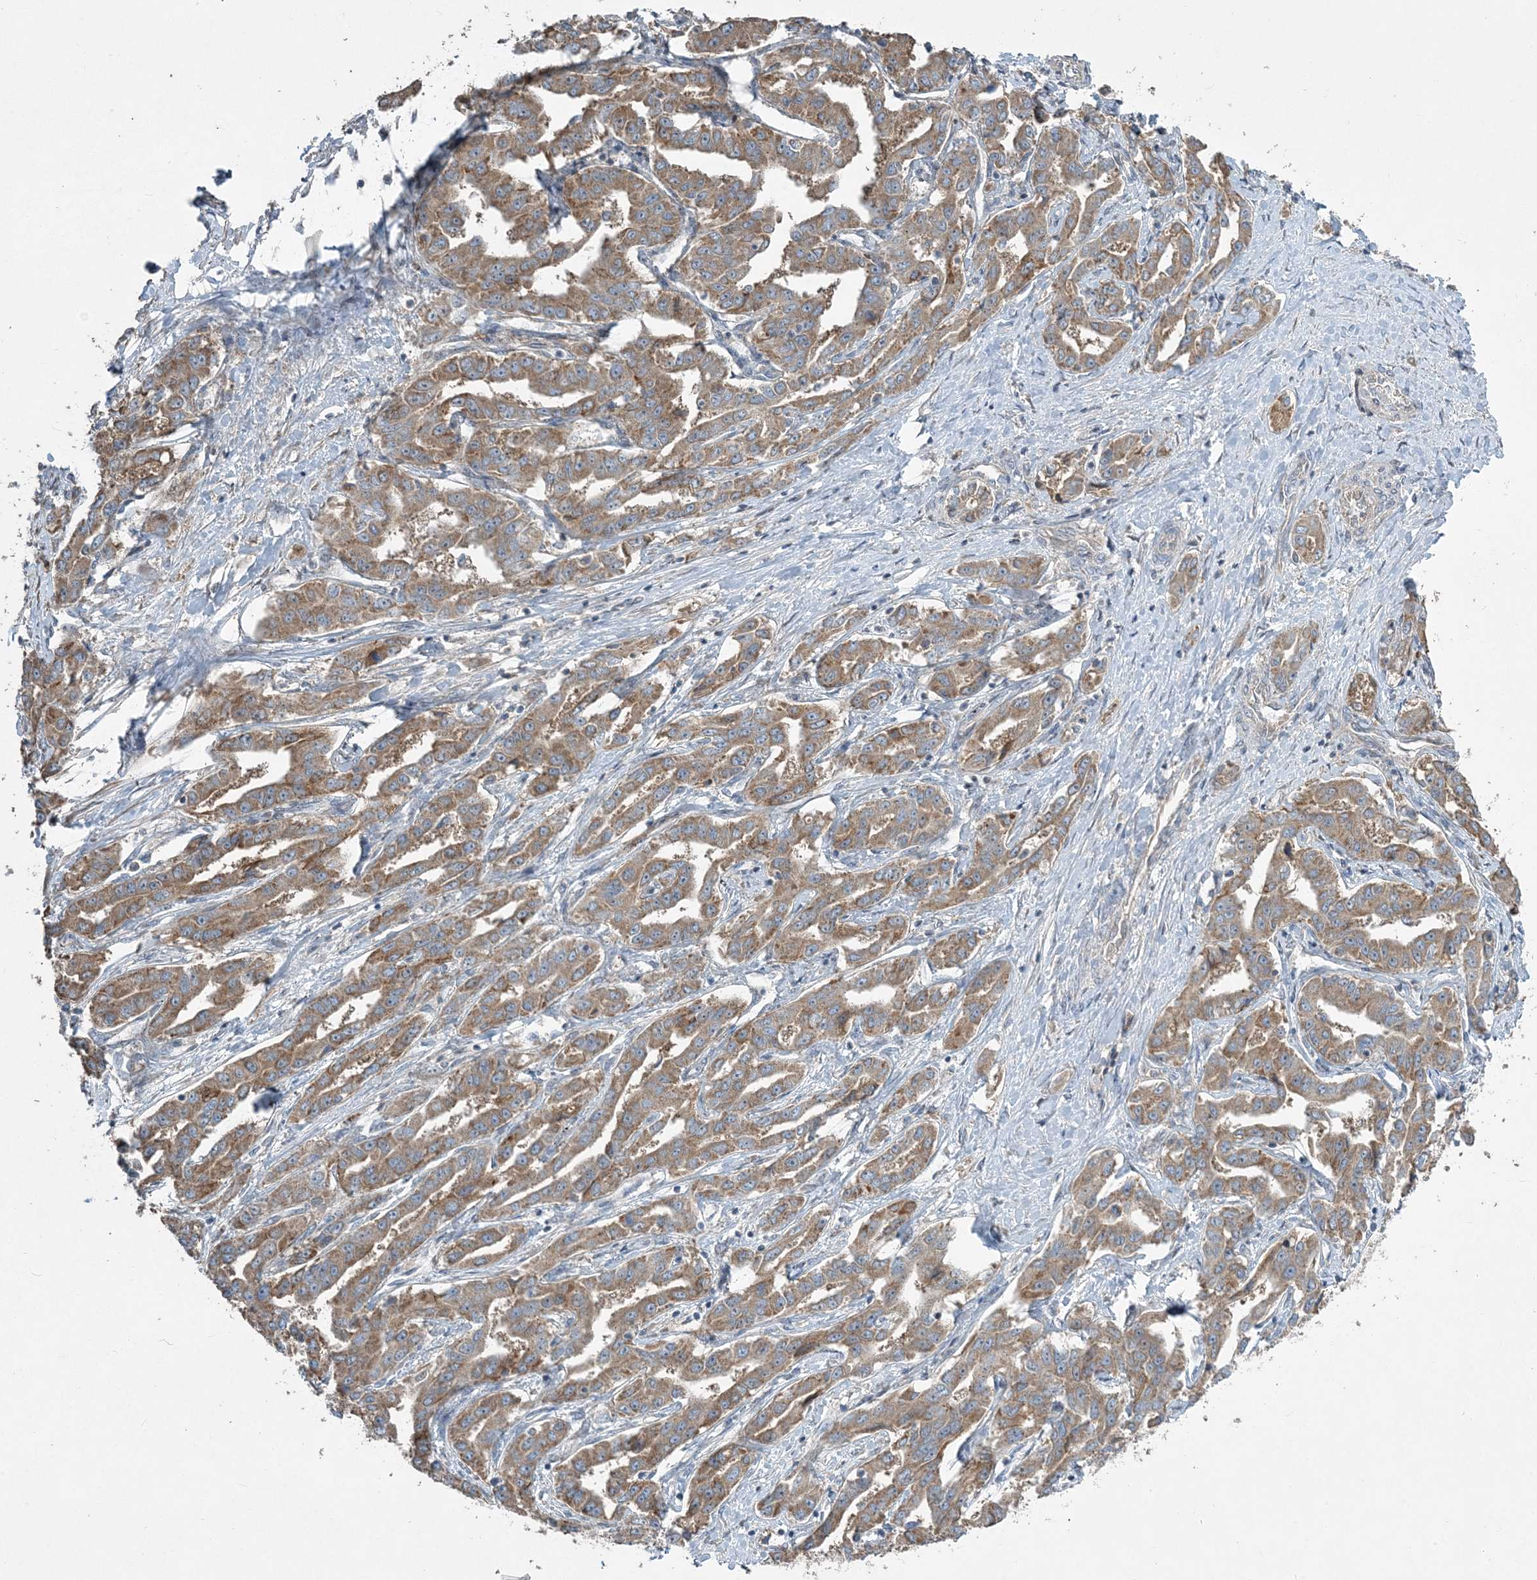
{"staining": {"intensity": "moderate", "quantity": ">75%", "location": "cytoplasmic/membranous"}, "tissue": "liver cancer", "cell_type": "Tumor cells", "image_type": "cancer", "snomed": [{"axis": "morphology", "description": "Cholangiocarcinoma"}, {"axis": "topography", "description": "Liver"}], "caption": "The immunohistochemical stain labels moderate cytoplasmic/membranous expression in tumor cells of liver cancer tissue. (DAB (3,3'-diaminobenzidine) IHC, brown staining for protein, blue staining for nuclei).", "gene": "SLC4A10", "patient": {"sex": "male", "age": 59}}